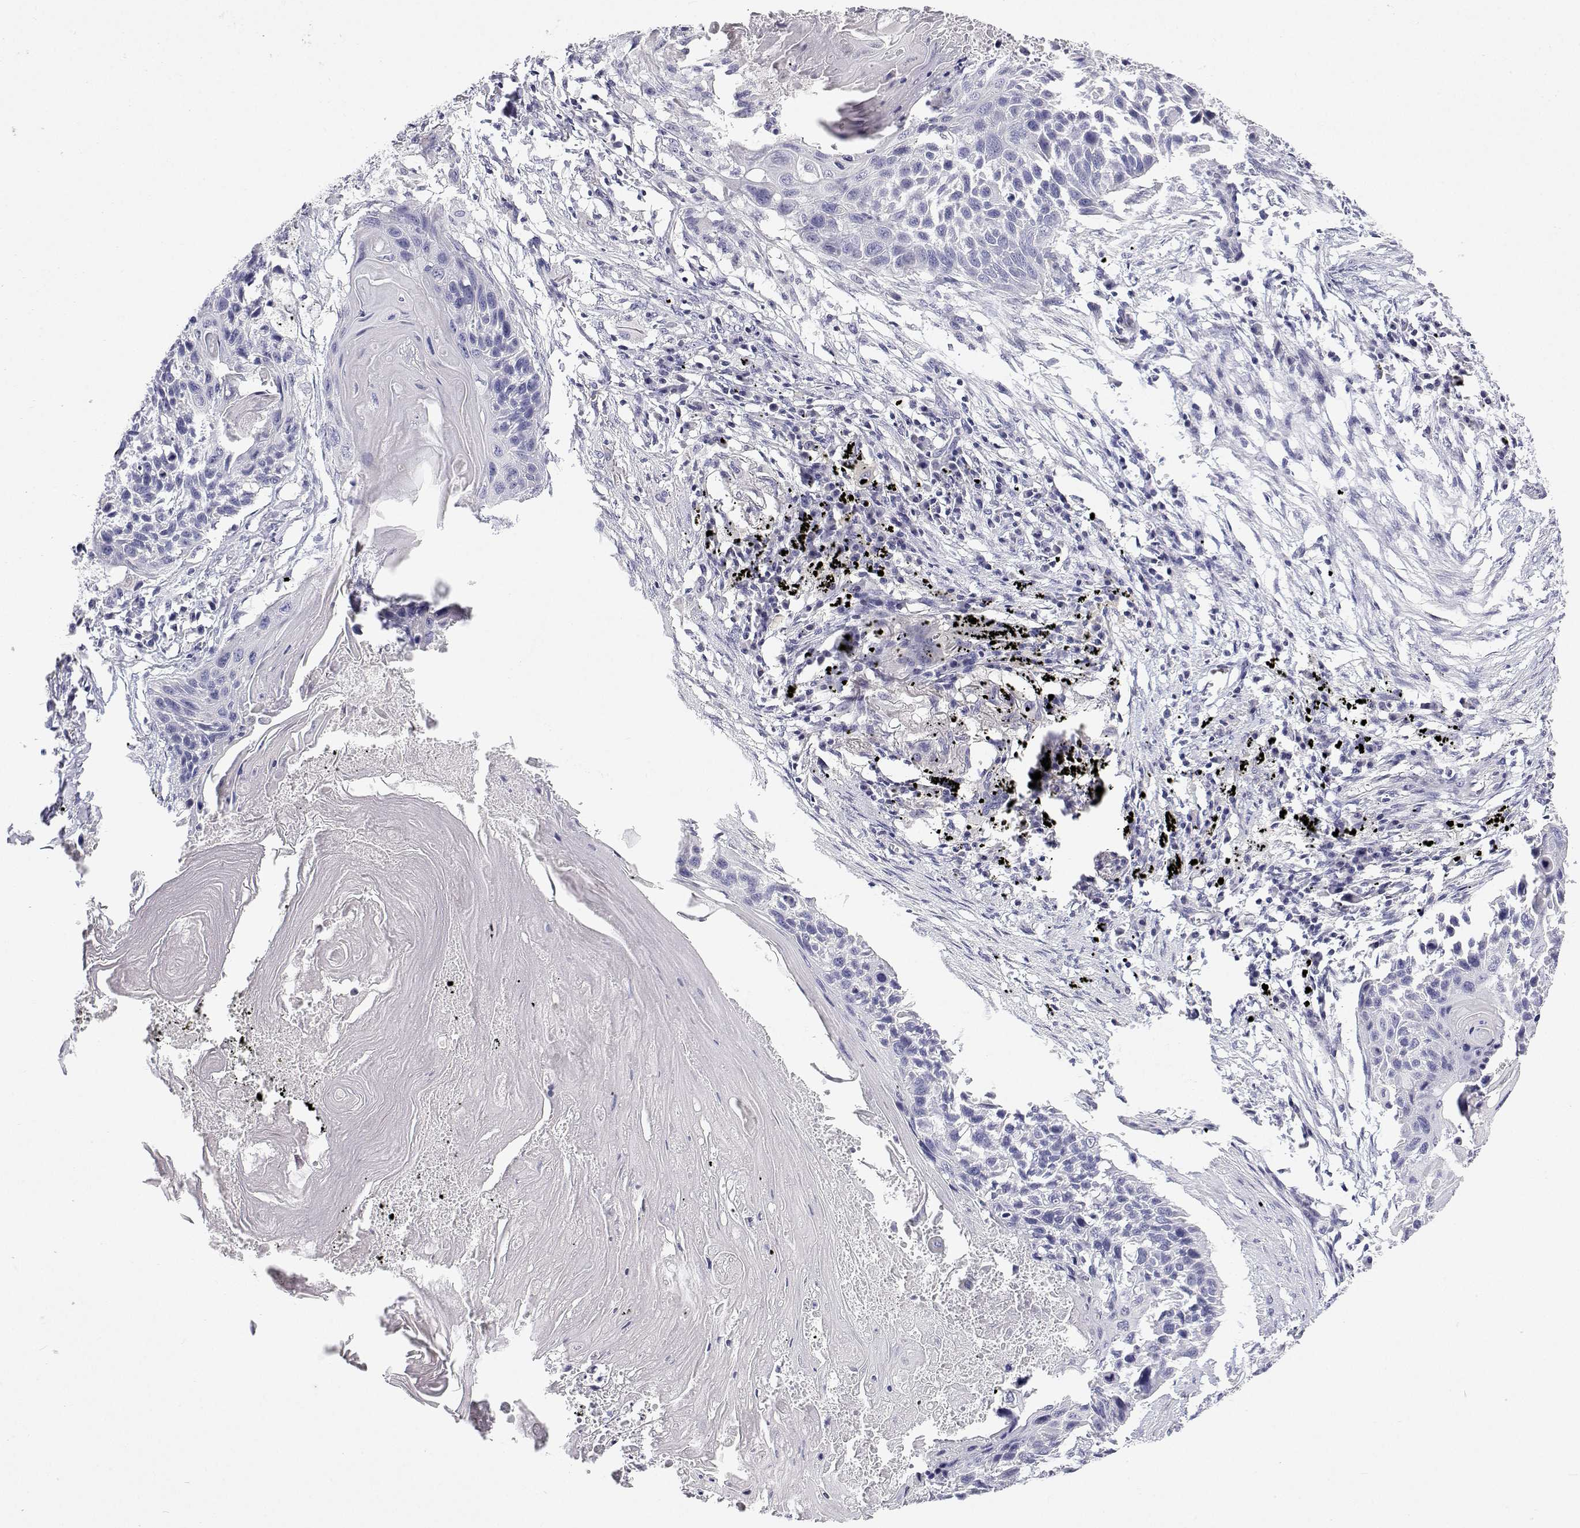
{"staining": {"intensity": "negative", "quantity": "none", "location": "none"}, "tissue": "lung cancer", "cell_type": "Tumor cells", "image_type": "cancer", "snomed": [{"axis": "morphology", "description": "Squamous cell carcinoma, NOS"}, {"axis": "topography", "description": "Lung"}], "caption": "This is an immunohistochemistry image of human lung cancer. There is no positivity in tumor cells.", "gene": "ANKRD65", "patient": {"sex": "male", "age": 78}}